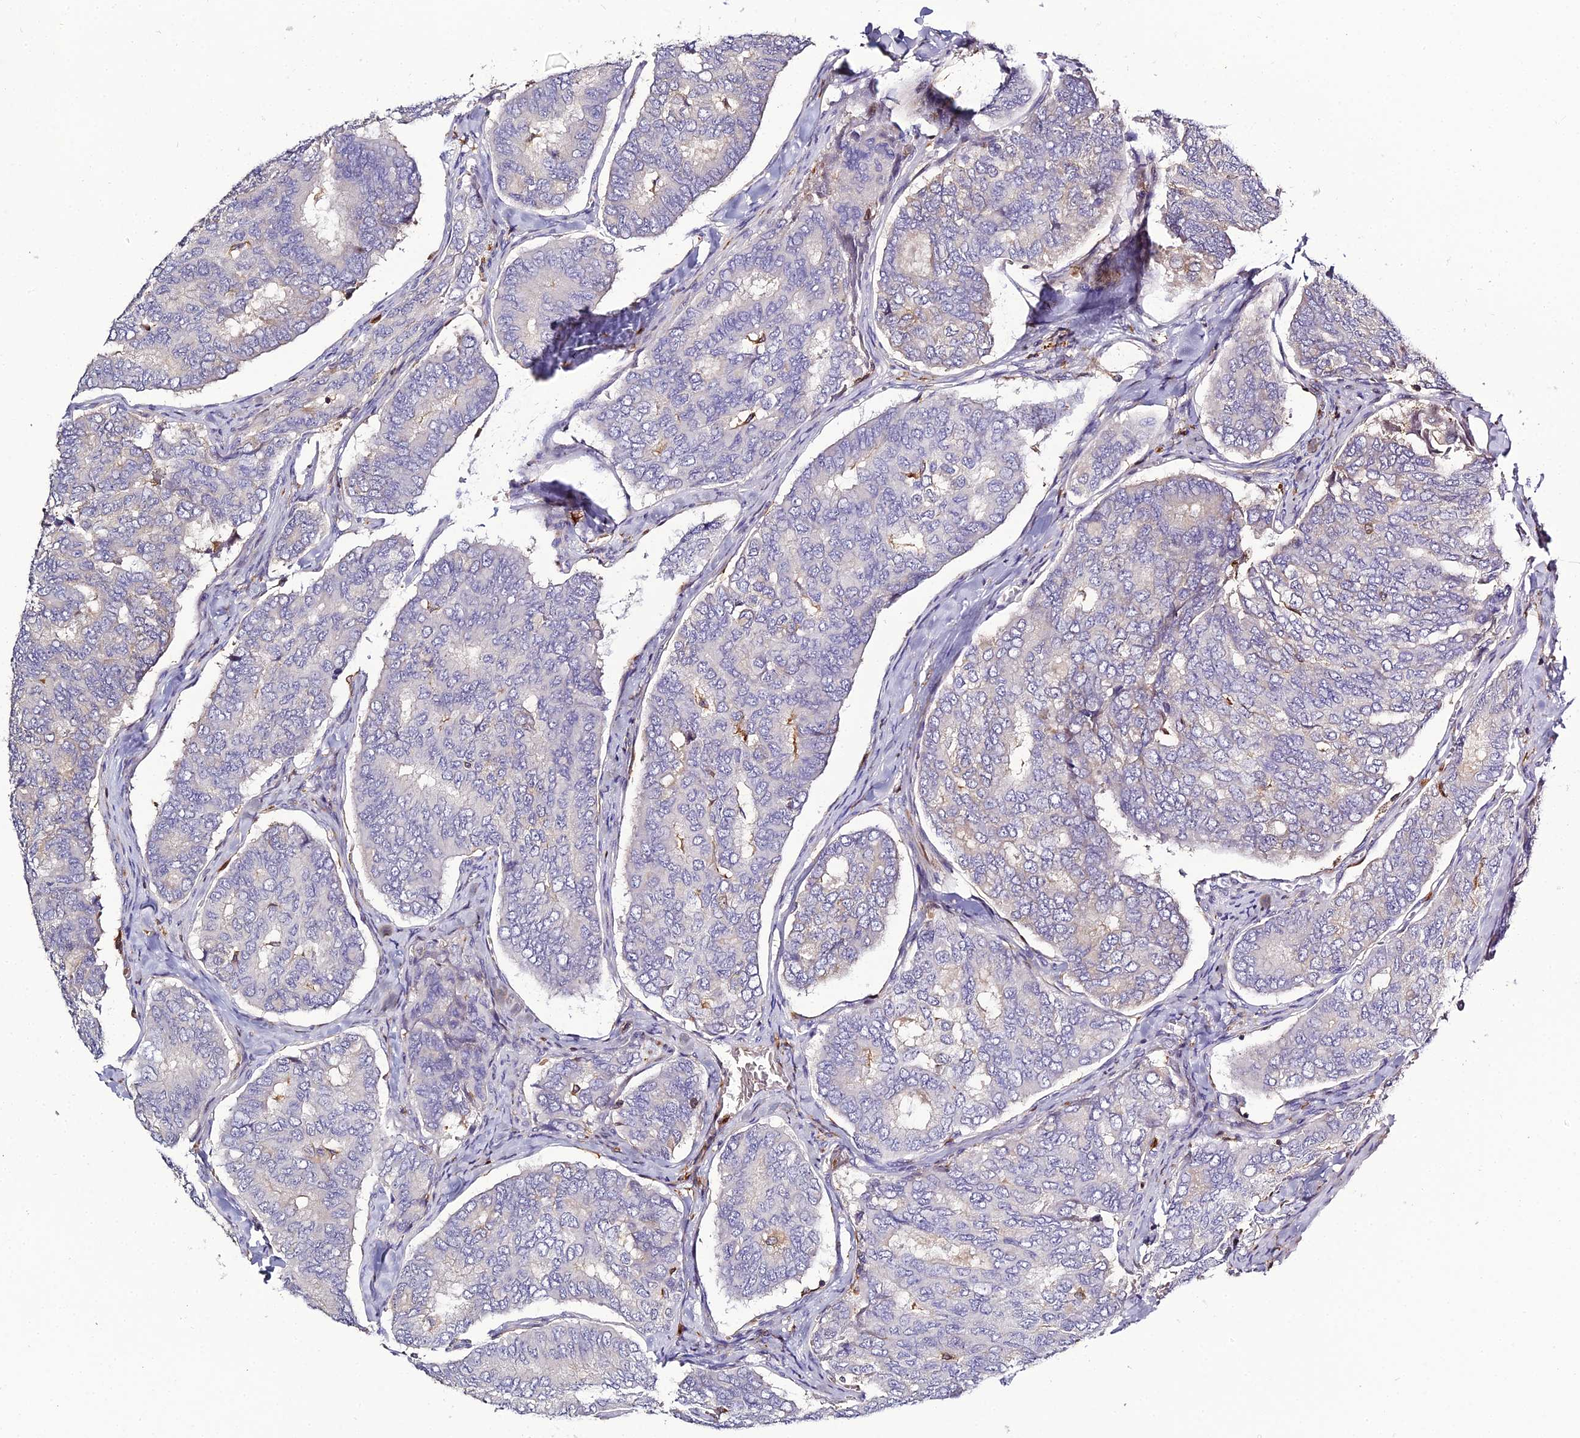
{"staining": {"intensity": "negative", "quantity": "none", "location": "none"}, "tissue": "thyroid cancer", "cell_type": "Tumor cells", "image_type": "cancer", "snomed": [{"axis": "morphology", "description": "Papillary adenocarcinoma, NOS"}, {"axis": "topography", "description": "Thyroid gland"}], "caption": "A high-resolution photomicrograph shows IHC staining of thyroid cancer (papillary adenocarcinoma), which demonstrates no significant staining in tumor cells.", "gene": "IL4I1", "patient": {"sex": "female", "age": 35}}